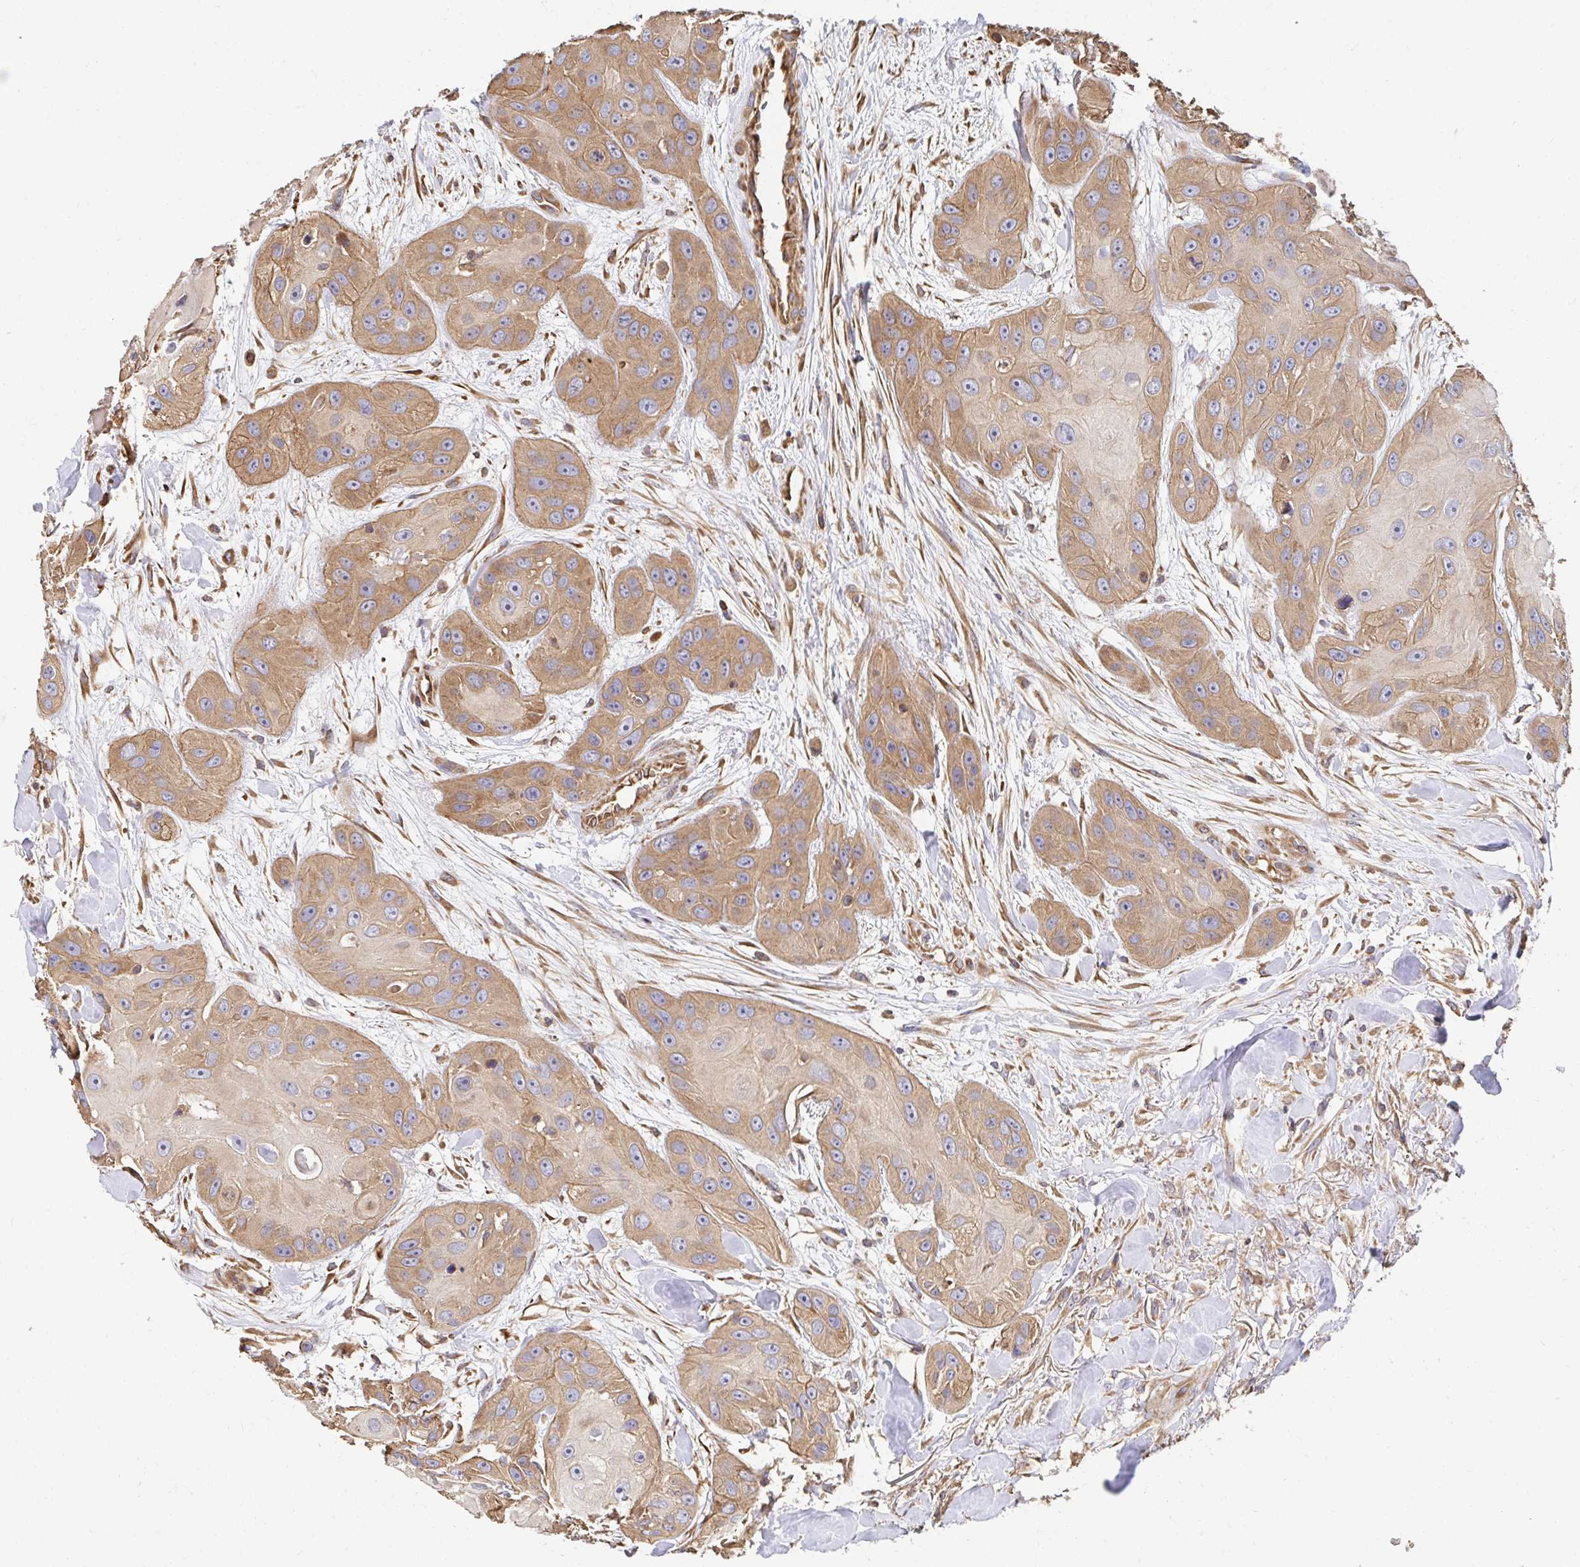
{"staining": {"intensity": "moderate", "quantity": ">75%", "location": "cytoplasmic/membranous"}, "tissue": "head and neck cancer", "cell_type": "Tumor cells", "image_type": "cancer", "snomed": [{"axis": "morphology", "description": "Squamous cell carcinoma, NOS"}, {"axis": "topography", "description": "Oral tissue"}, {"axis": "topography", "description": "Head-Neck"}], "caption": "Brown immunohistochemical staining in human head and neck cancer demonstrates moderate cytoplasmic/membranous expression in approximately >75% of tumor cells.", "gene": "APBB1", "patient": {"sex": "male", "age": 77}}